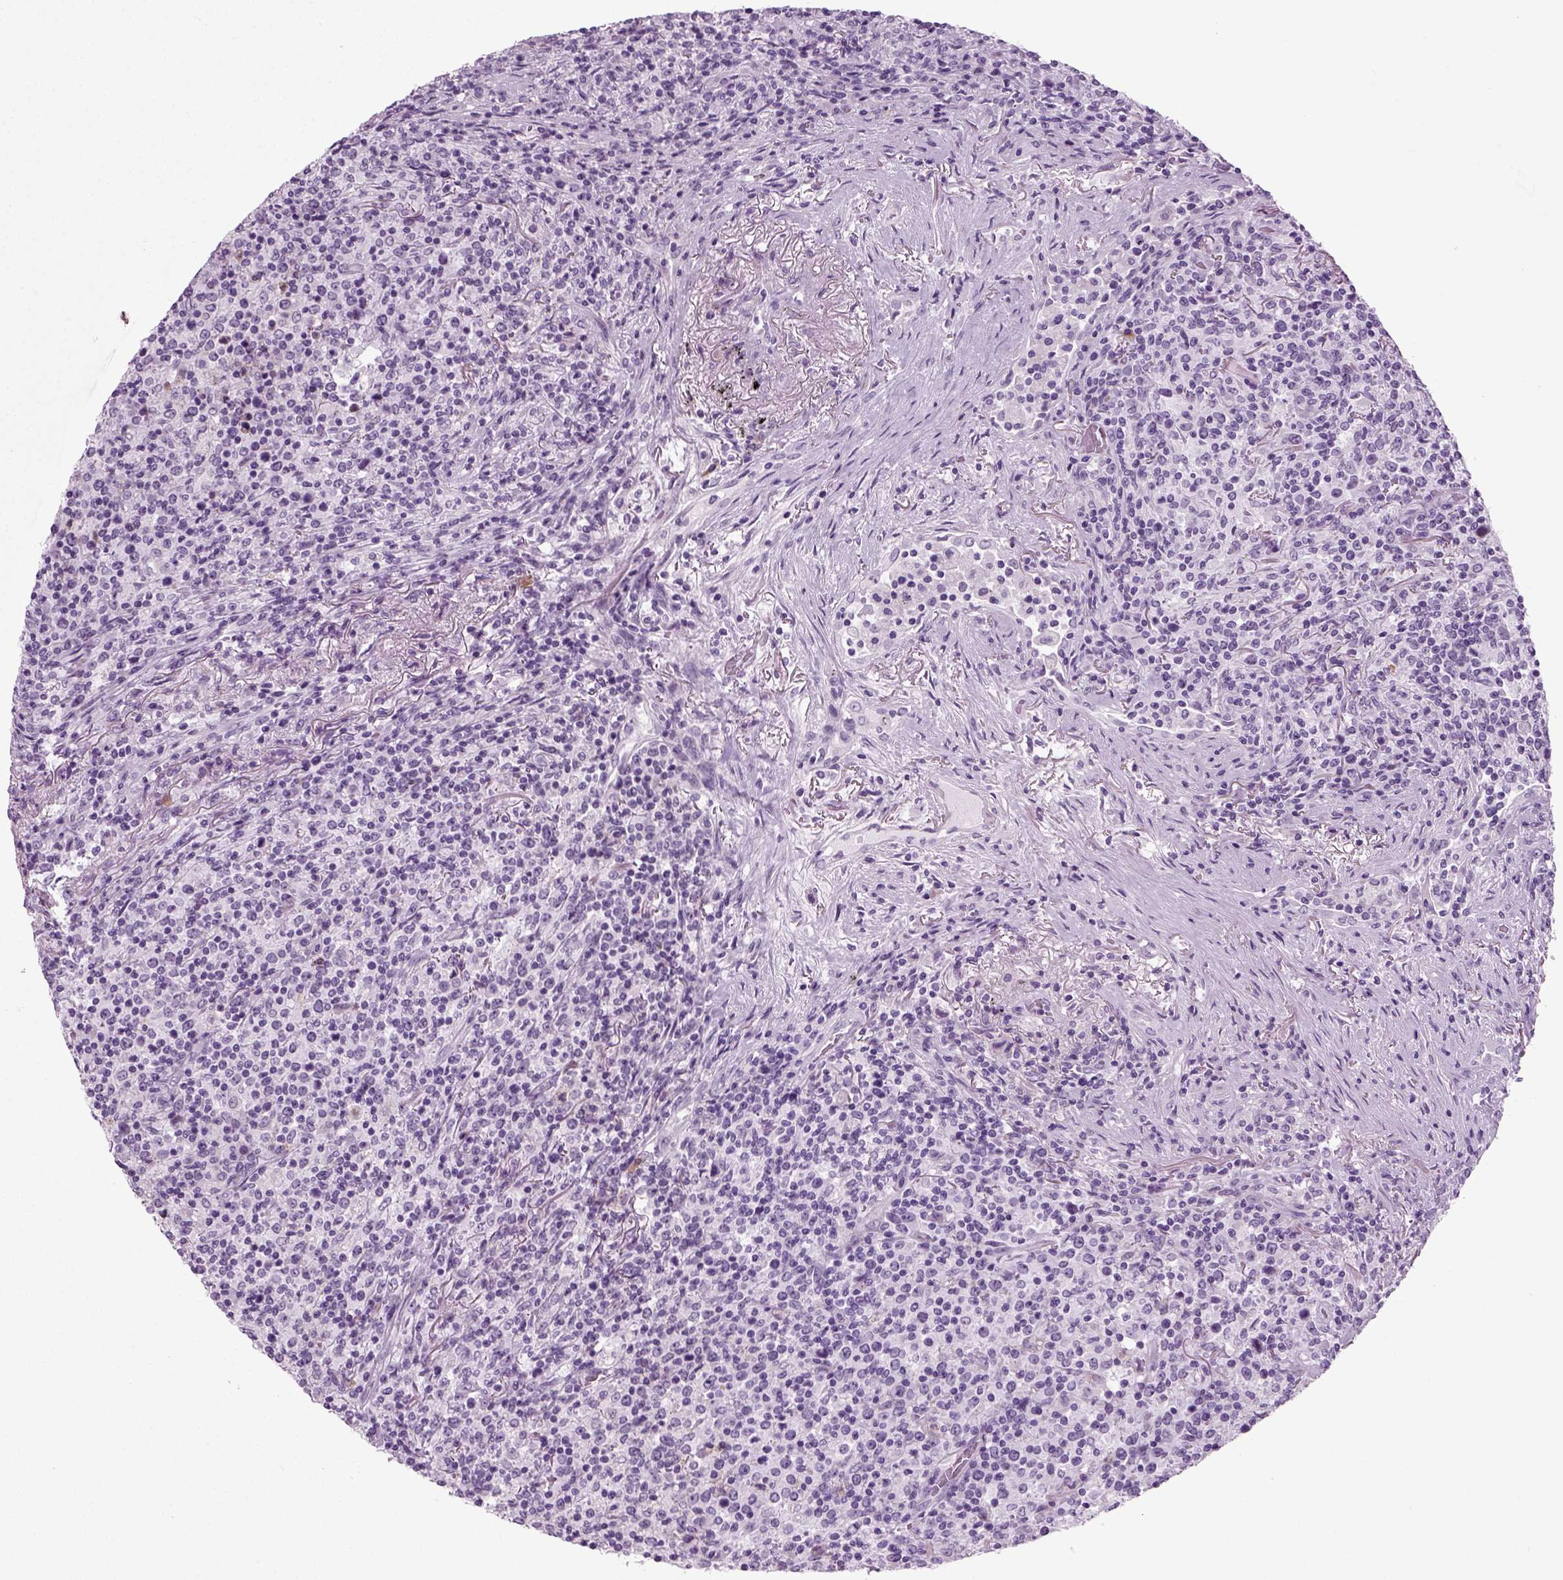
{"staining": {"intensity": "negative", "quantity": "none", "location": "none"}, "tissue": "lymphoma", "cell_type": "Tumor cells", "image_type": "cancer", "snomed": [{"axis": "morphology", "description": "Malignant lymphoma, non-Hodgkin's type, High grade"}, {"axis": "topography", "description": "Lung"}], "caption": "This histopathology image is of lymphoma stained with immunohistochemistry (IHC) to label a protein in brown with the nuclei are counter-stained blue. There is no expression in tumor cells. Nuclei are stained in blue.", "gene": "PRLH", "patient": {"sex": "male", "age": 79}}